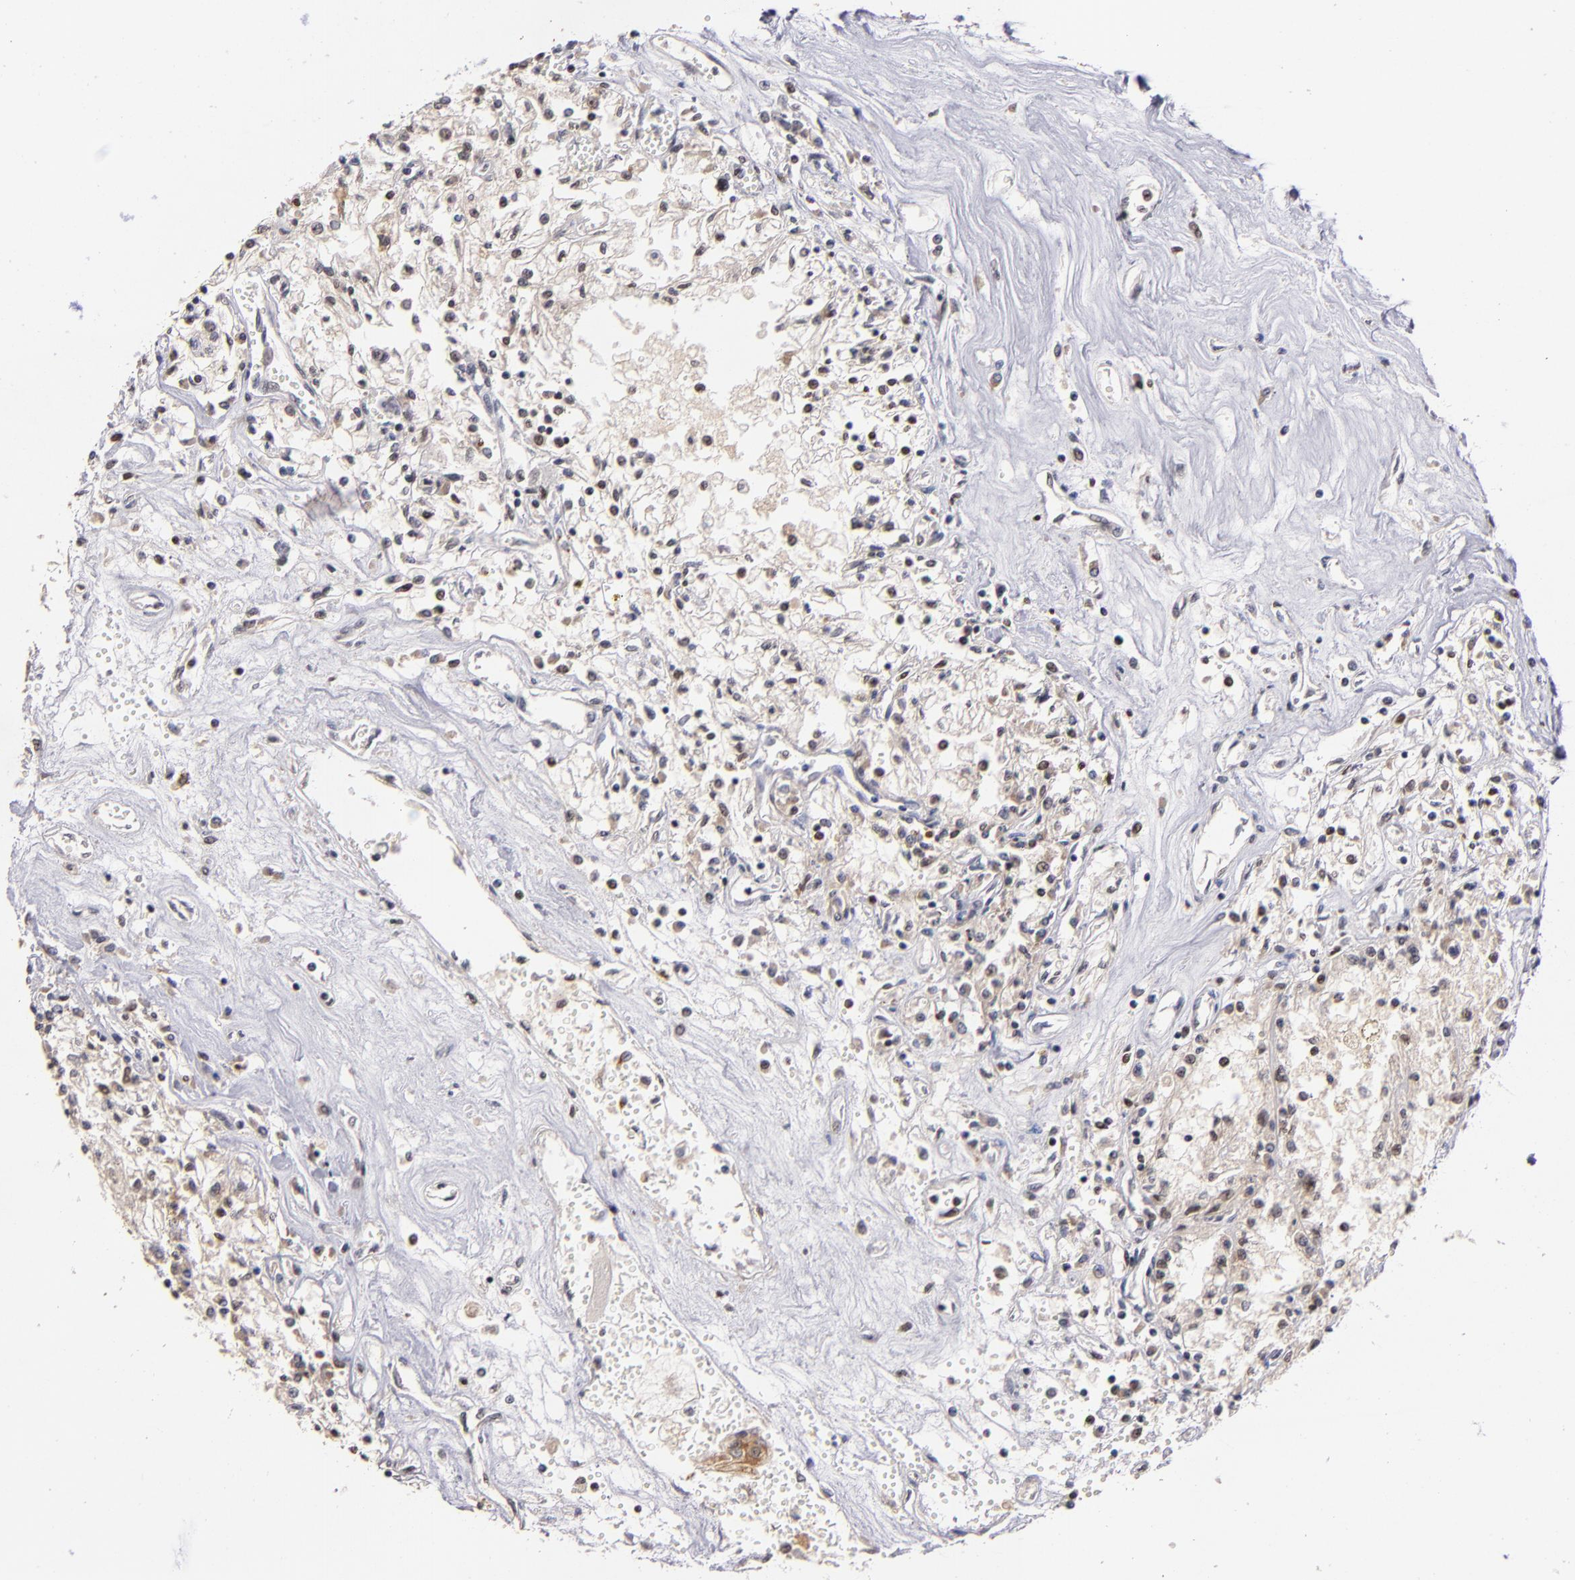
{"staining": {"intensity": "weak", "quantity": ">75%", "location": "cytoplasmic/membranous,nuclear"}, "tissue": "renal cancer", "cell_type": "Tumor cells", "image_type": "cancer", "snomed": [{"axis": "morphology", "description": "Adenocarcinoma, NOS"}, {"axis": "topography", "description": "Kidney"}], "caption": "Adenocarcinoma (renal) stained for a protein exhibits weak cytoplasmic/membranous and nuclear positivity in tumor cells. (DAB IHC with brightfield microscopy, high magnification).", "gene": "PCNX4", "patient": {"sex": "male", "age": 78}}